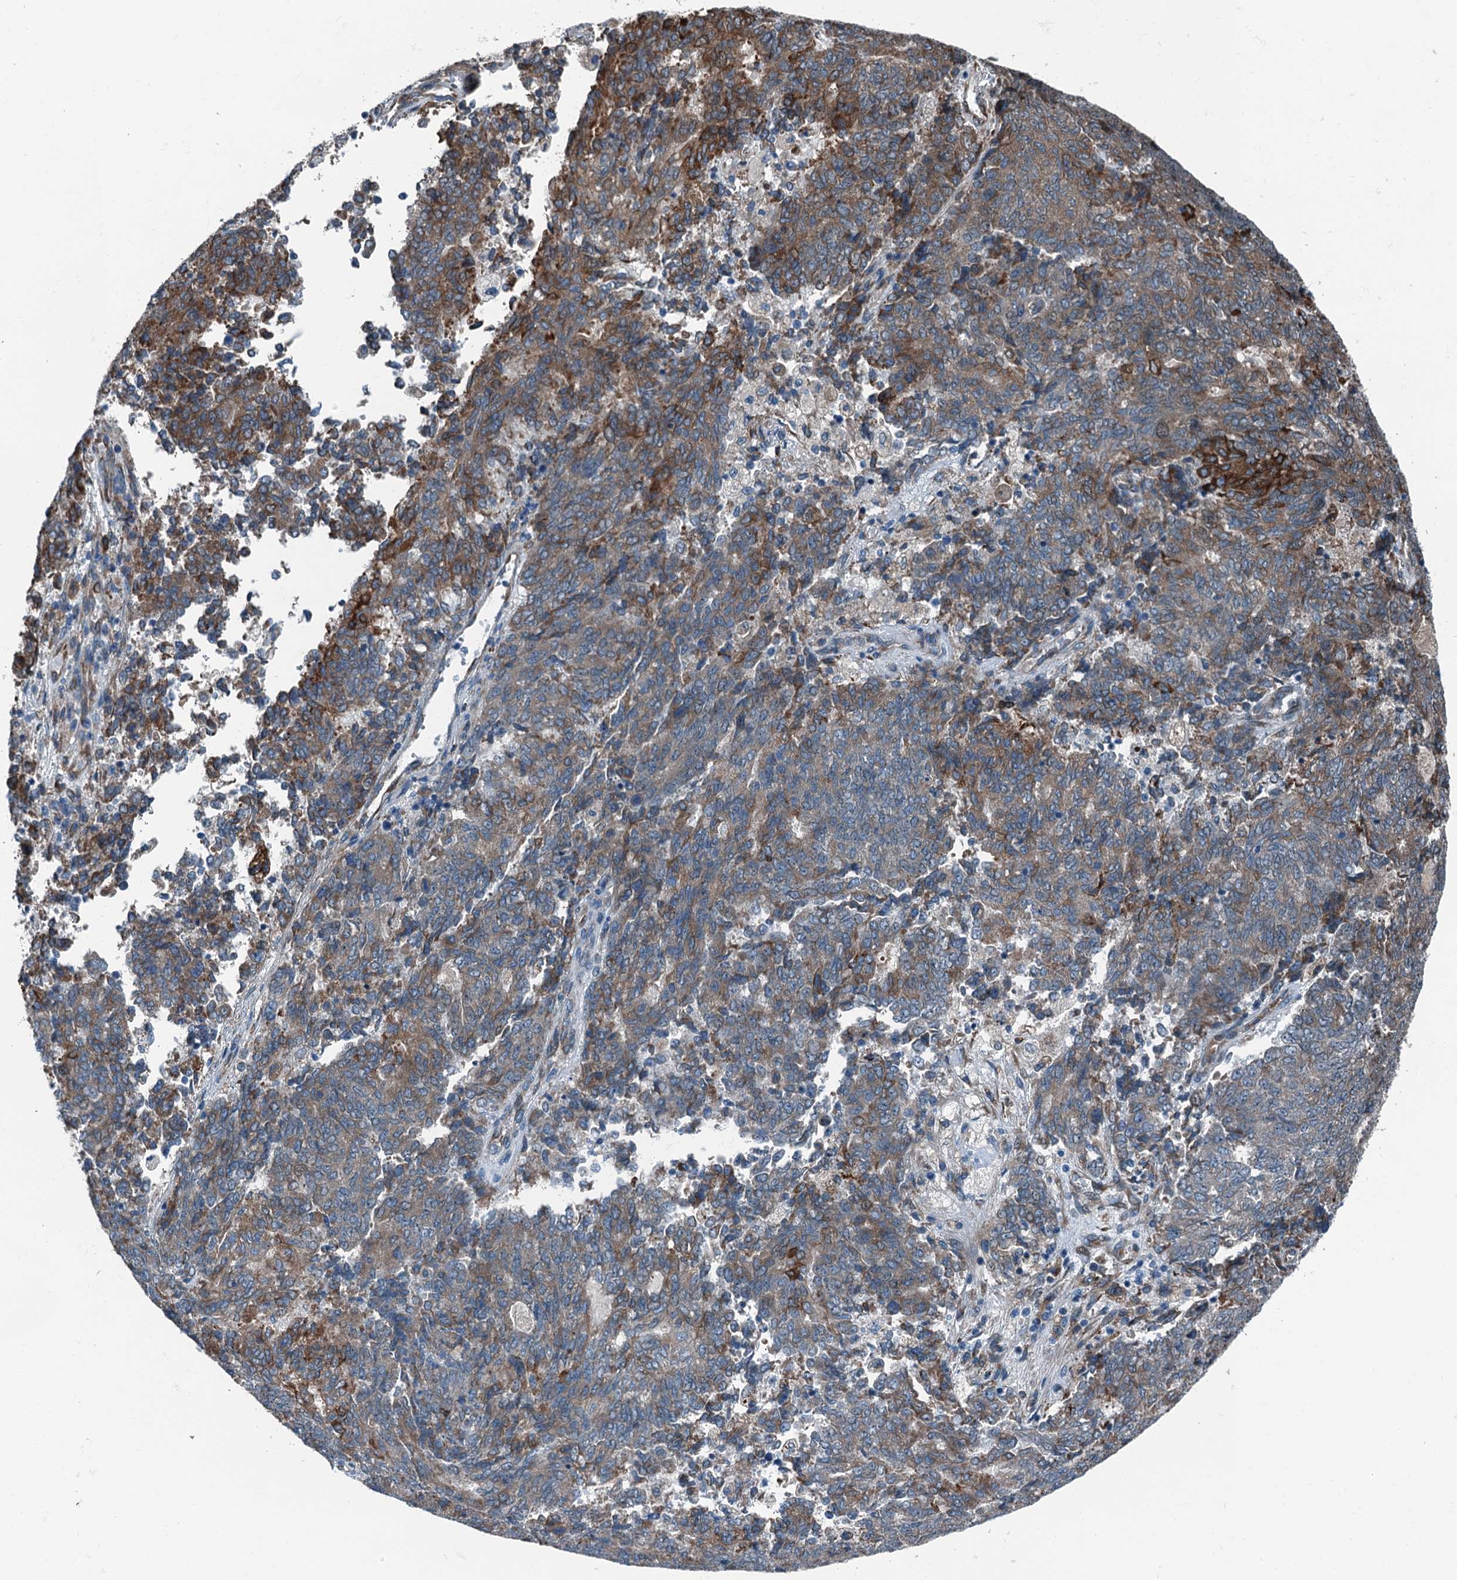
{"staining": {"intensity": "moderate", "quantity": "25%-75%", "location": "cytoplasmic/membranous"}, "tissue": "endometrial cancer", "cell_type": "Tumor cells", "image_type": "cancer", "snomed": [{"axis": "morphology", "description": "Adenocarcinoma, NOS"}, {"axis": "topography", "description": "Endometrium"}], "caption": "Immunohistochemistry of endometrial cancer (adenocarcinoma) reveals medium levels of moderate cytoplasmic/membranous positivity in approximately 25%-75% of tumor cells.", "gene": "TAMALIN", "patient": {"sex": "female", "age": 80}}